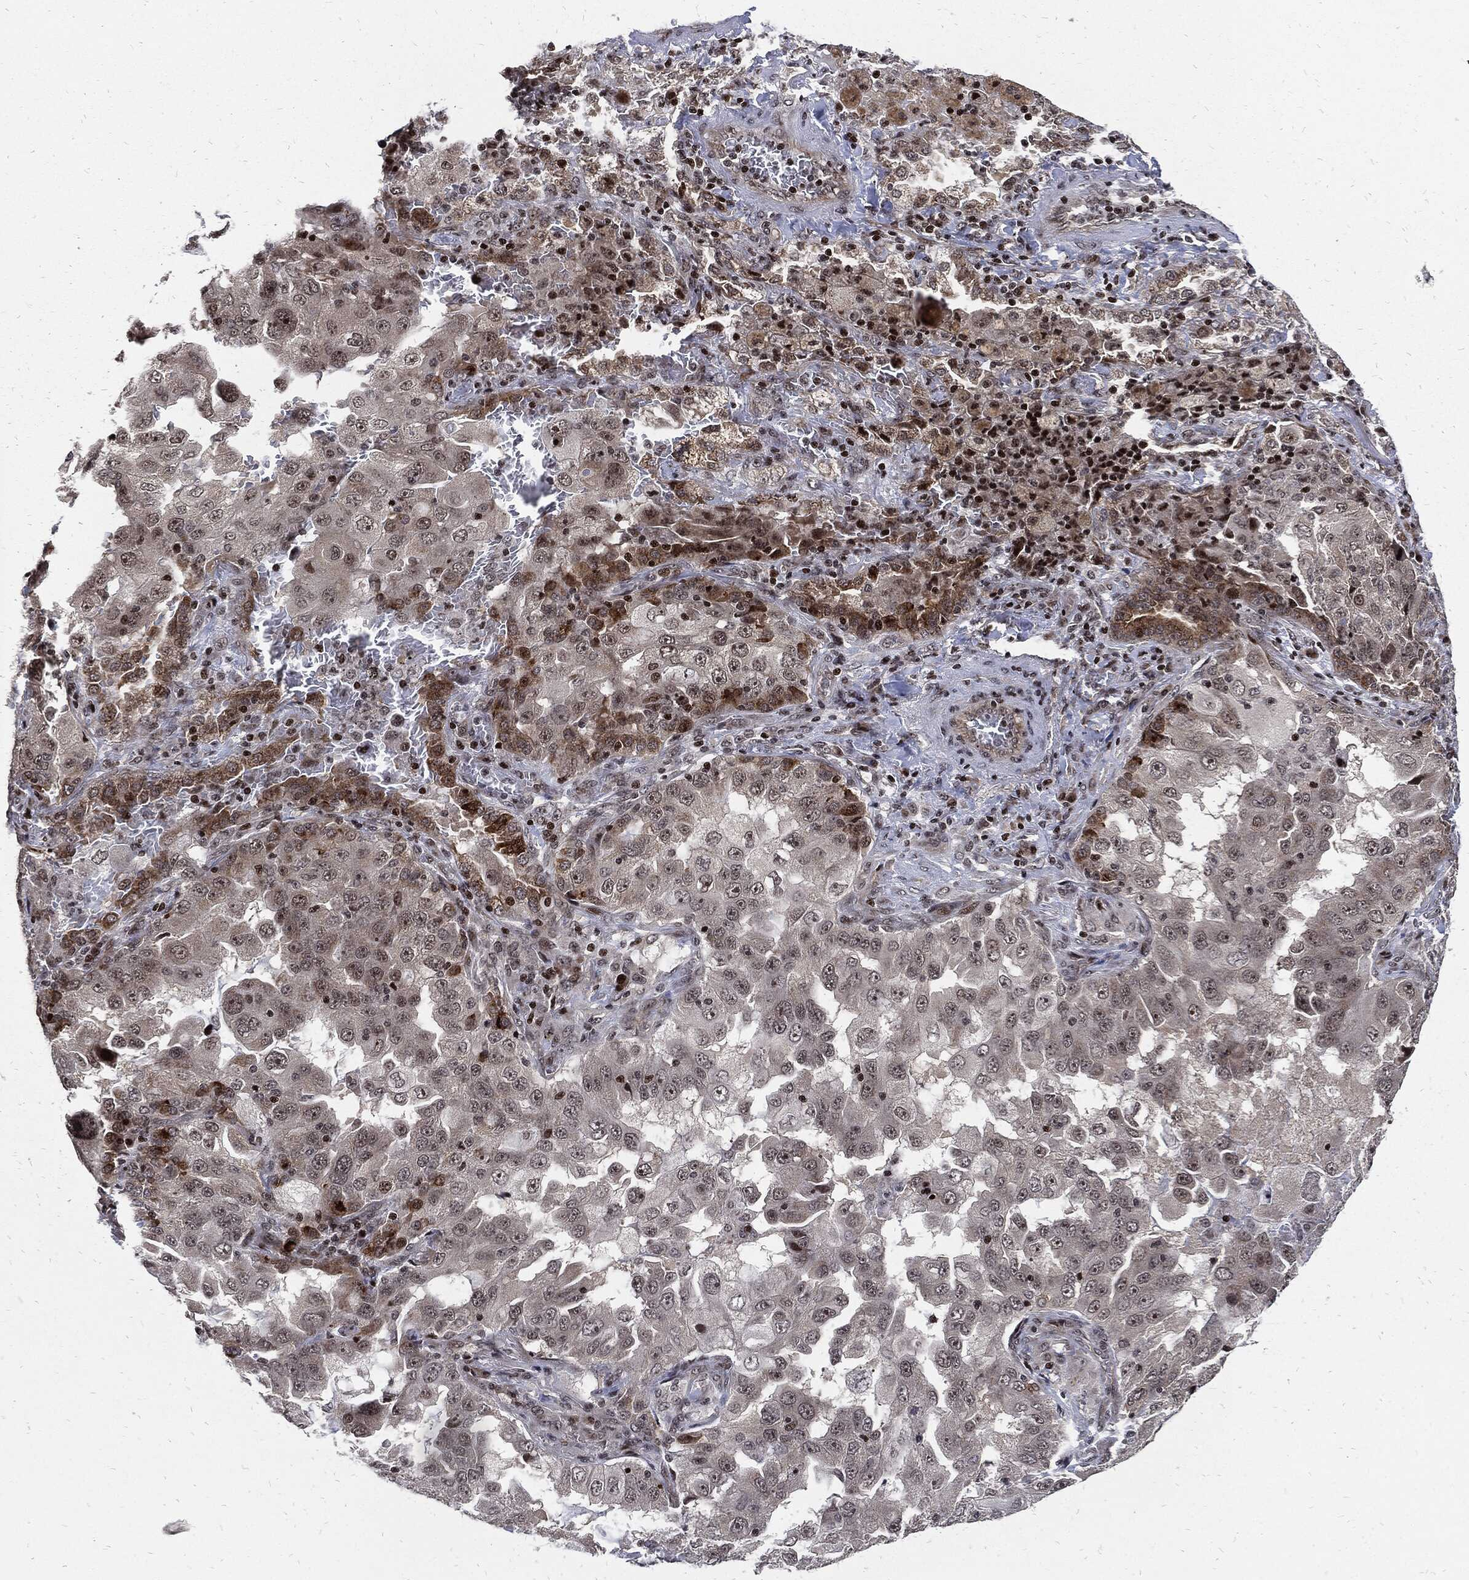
{"staining": {"intensity": "moderate", "quantity": "<25%", "location": "nuclear"}, "tissue": "lung cancer", "cell_type": "Tumor cells", "image_type": "cancer", "snomed": [{"axis": "morphology", "description": "Adenocarcinoma, NOS"}, {"axis": "topography", "description": "Lung"}], "caption": "Human adenocarcinoma (lung) stained with a brown dye shows moderate nuclear positive staining in about <25% of tumor cells.", "gene": "ZNF775", "patient": {"sex": "female", "age": 61}}